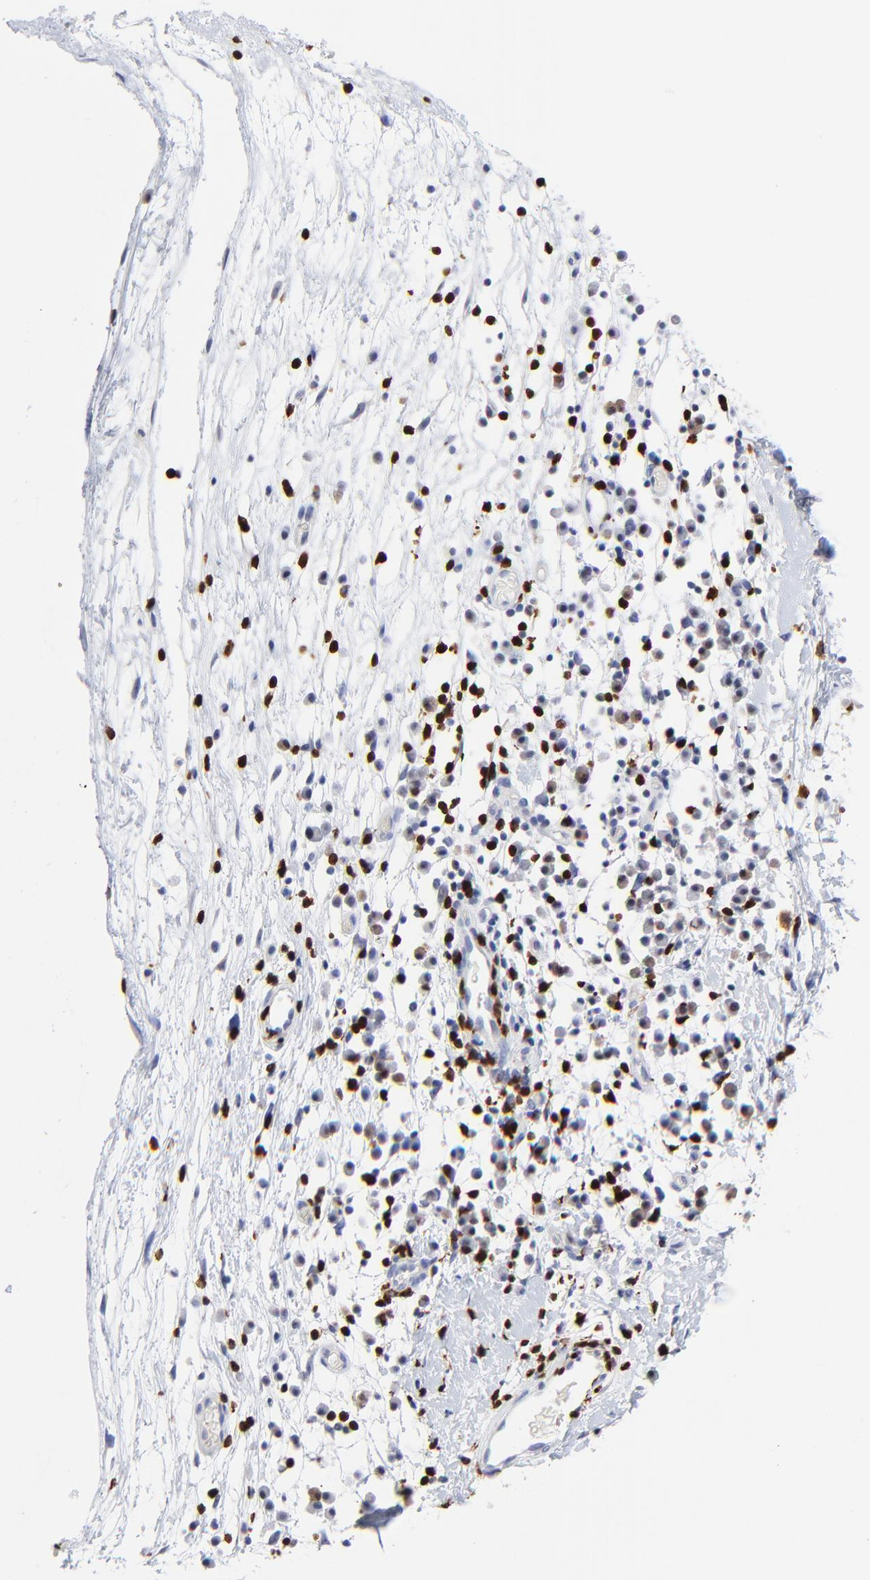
{"staining": {"intensity": "negative", "quantity": "none", "location": "none"}, "tissue": "nasopharynx", "cell_type": "Respiratory epithelial cells", "image_type": "normal", "snomed": [{"axis": "morphology", "description": "Normal tissue, NOS"}, {"axis": "topography", "description": "Nasopharynx"}], "caption": "Immunohistochemistry micrograph of normal nasopharynx stained for a protein (brown), which exhibits no positivity in respiratory epithelial cells. (Brightfield microscopy of DAB immunohistochemistry (IHC) at high magnification).", "gene": "ZAP70", "patient": {"sex": "male", "age": 13}}